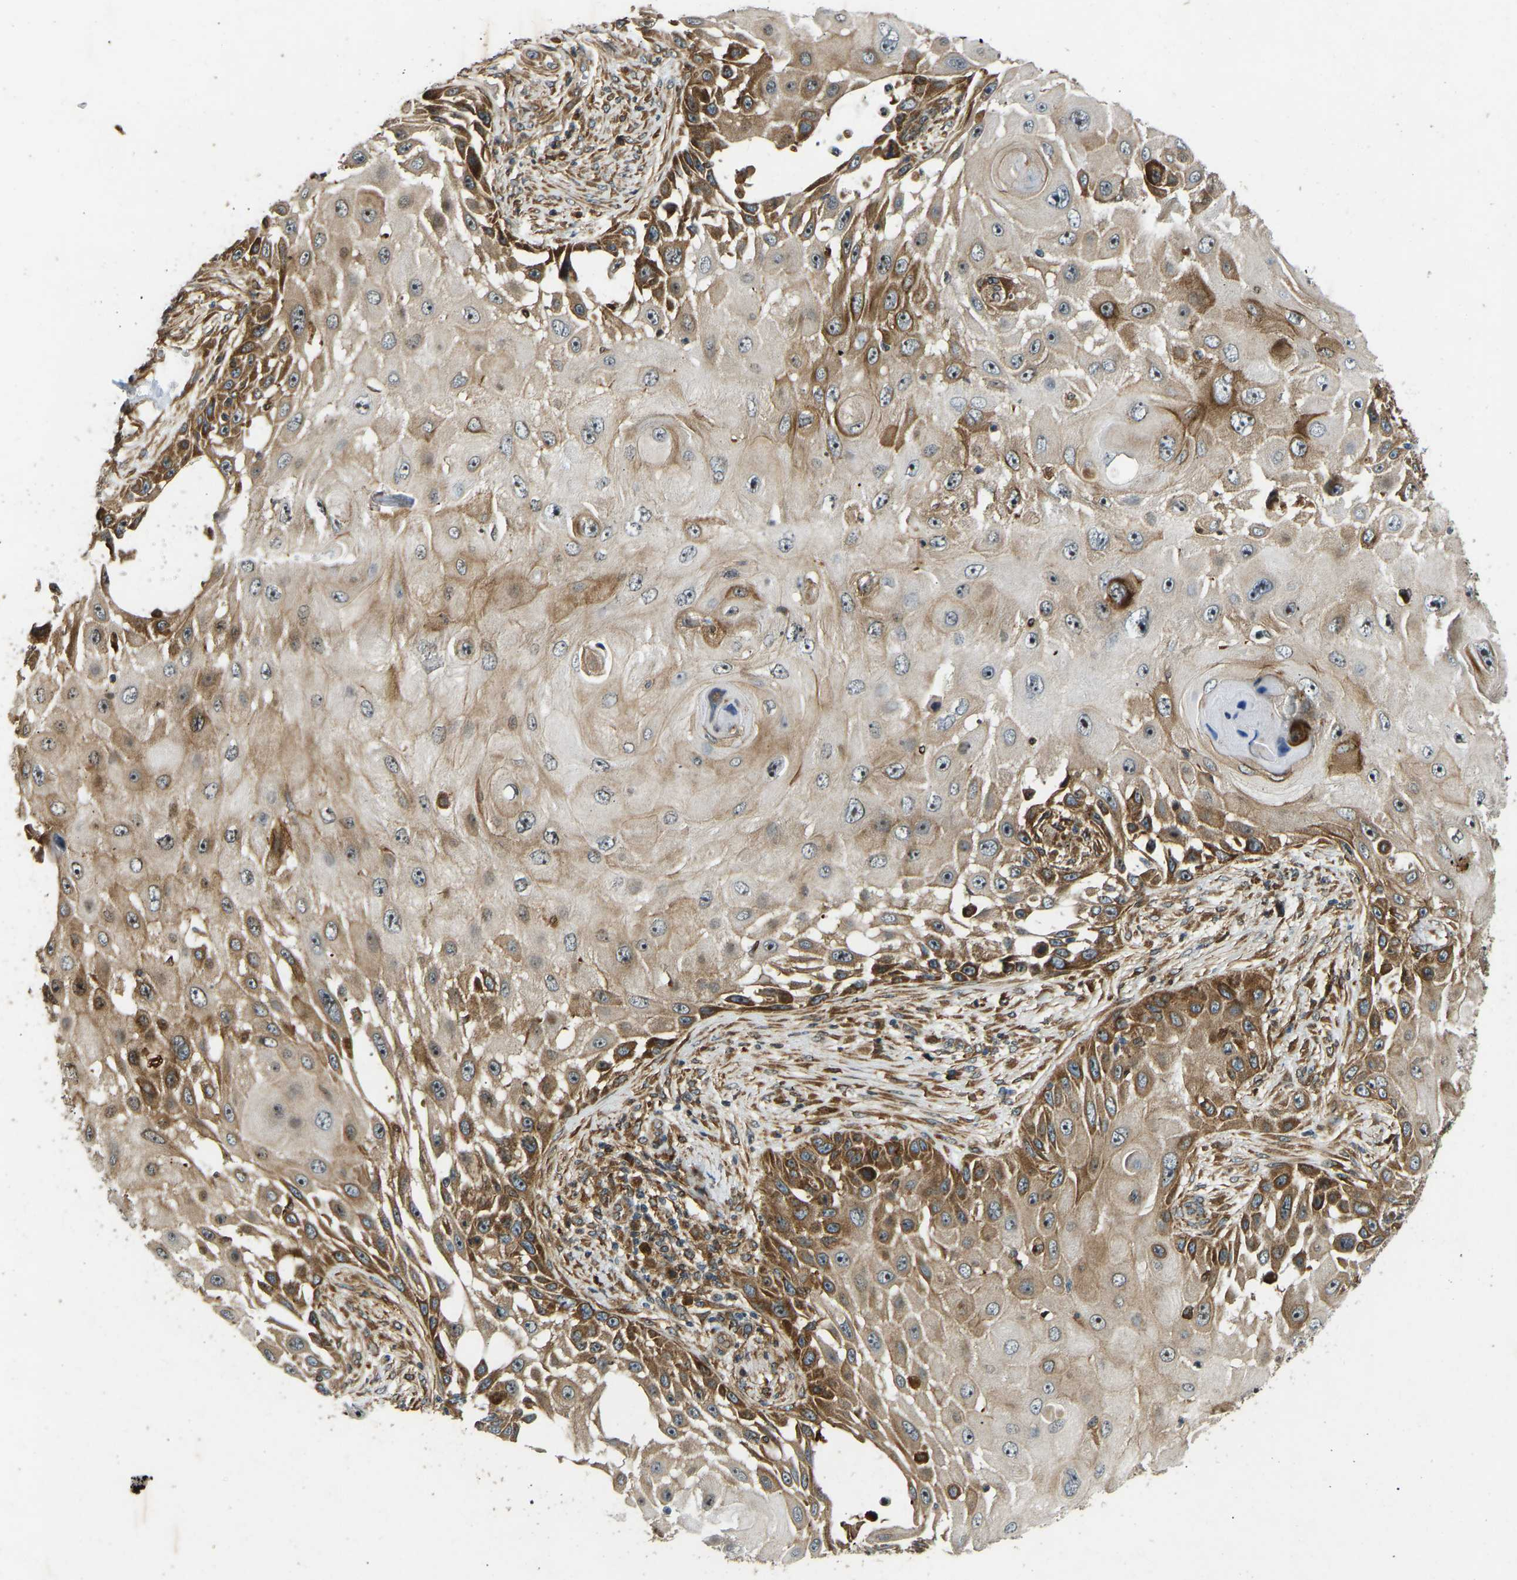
{"staining": {"intensity": "strong", "quantity": "25%-75%", "location": "cytoplasmic/membranous"}, "tissue": "skin cancer", "cell_type": "Tumor cells", "image_type": "cancer", "snomed": [{"axis": "morphology", "description": "Squamous cell carcinoma, NOS"}, {"axis": "topography", "description": "Skin"}], "caption": "Human skin cancer (squamous cell carcinoma) stained for a protein (brown) reveals strong cytoplasmic/membranous positive positivity in approximately 25%-75% of tumor cells.", "gene": "OS9", "patient": {"sex": "female", "age": 44}}